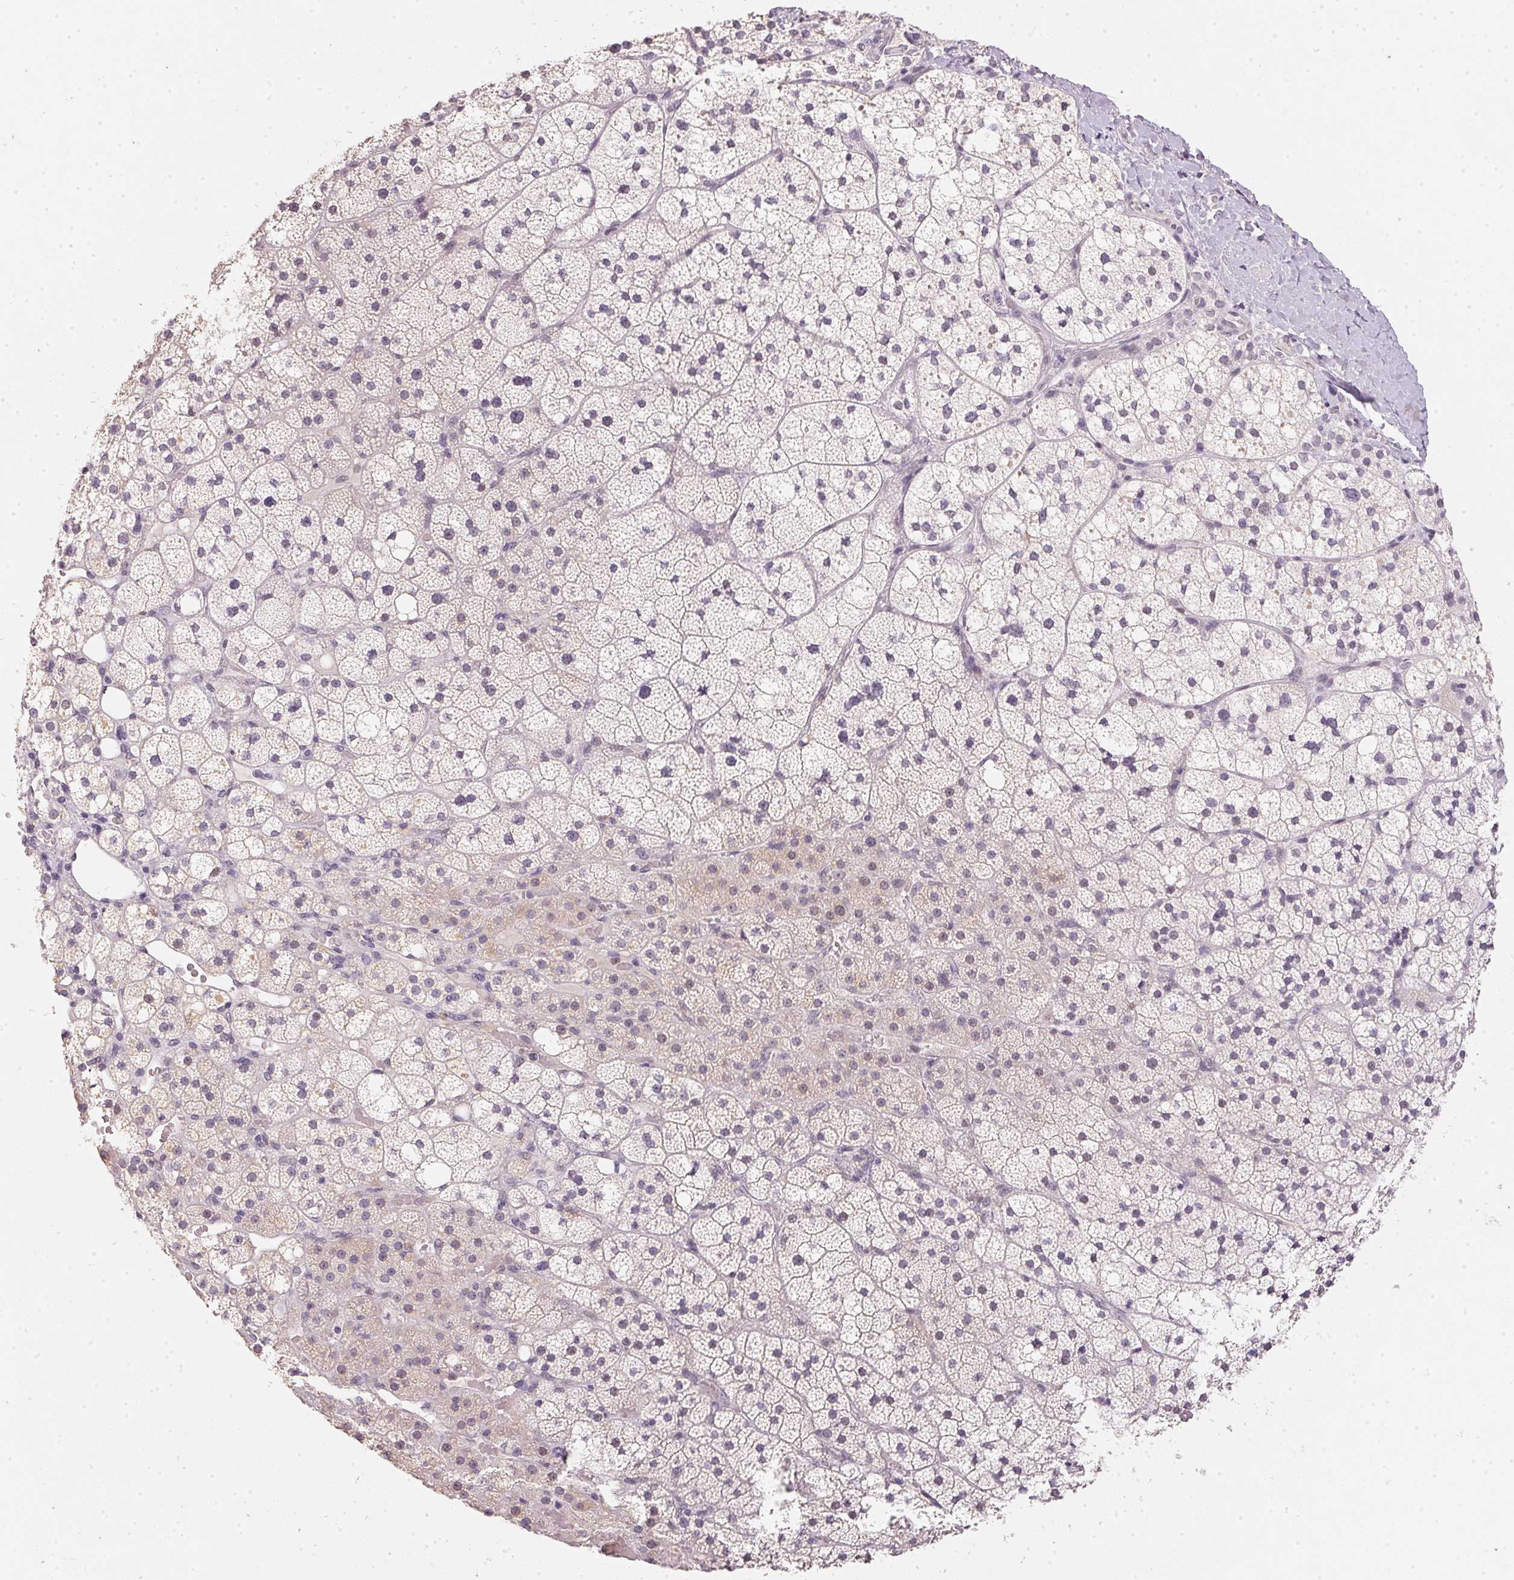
{"staining": {"intensity": "negative", "quantity": "none", "location": "none"}, "tissue": "adrenal gland", "cell_type": "Glandular cells", "image_type": "normal", "snomed": [{"axis": "morphology", "description": "Normal tissue, NOS"}, {"axis": "topography", "description": "Adrenal gland"}], "caption": "Histopathology image shows no significant protein staining in glandular cells of benign adrenal gland.", "gene": "POLR3G", "patient": {"sex": "male", "age": 53}}